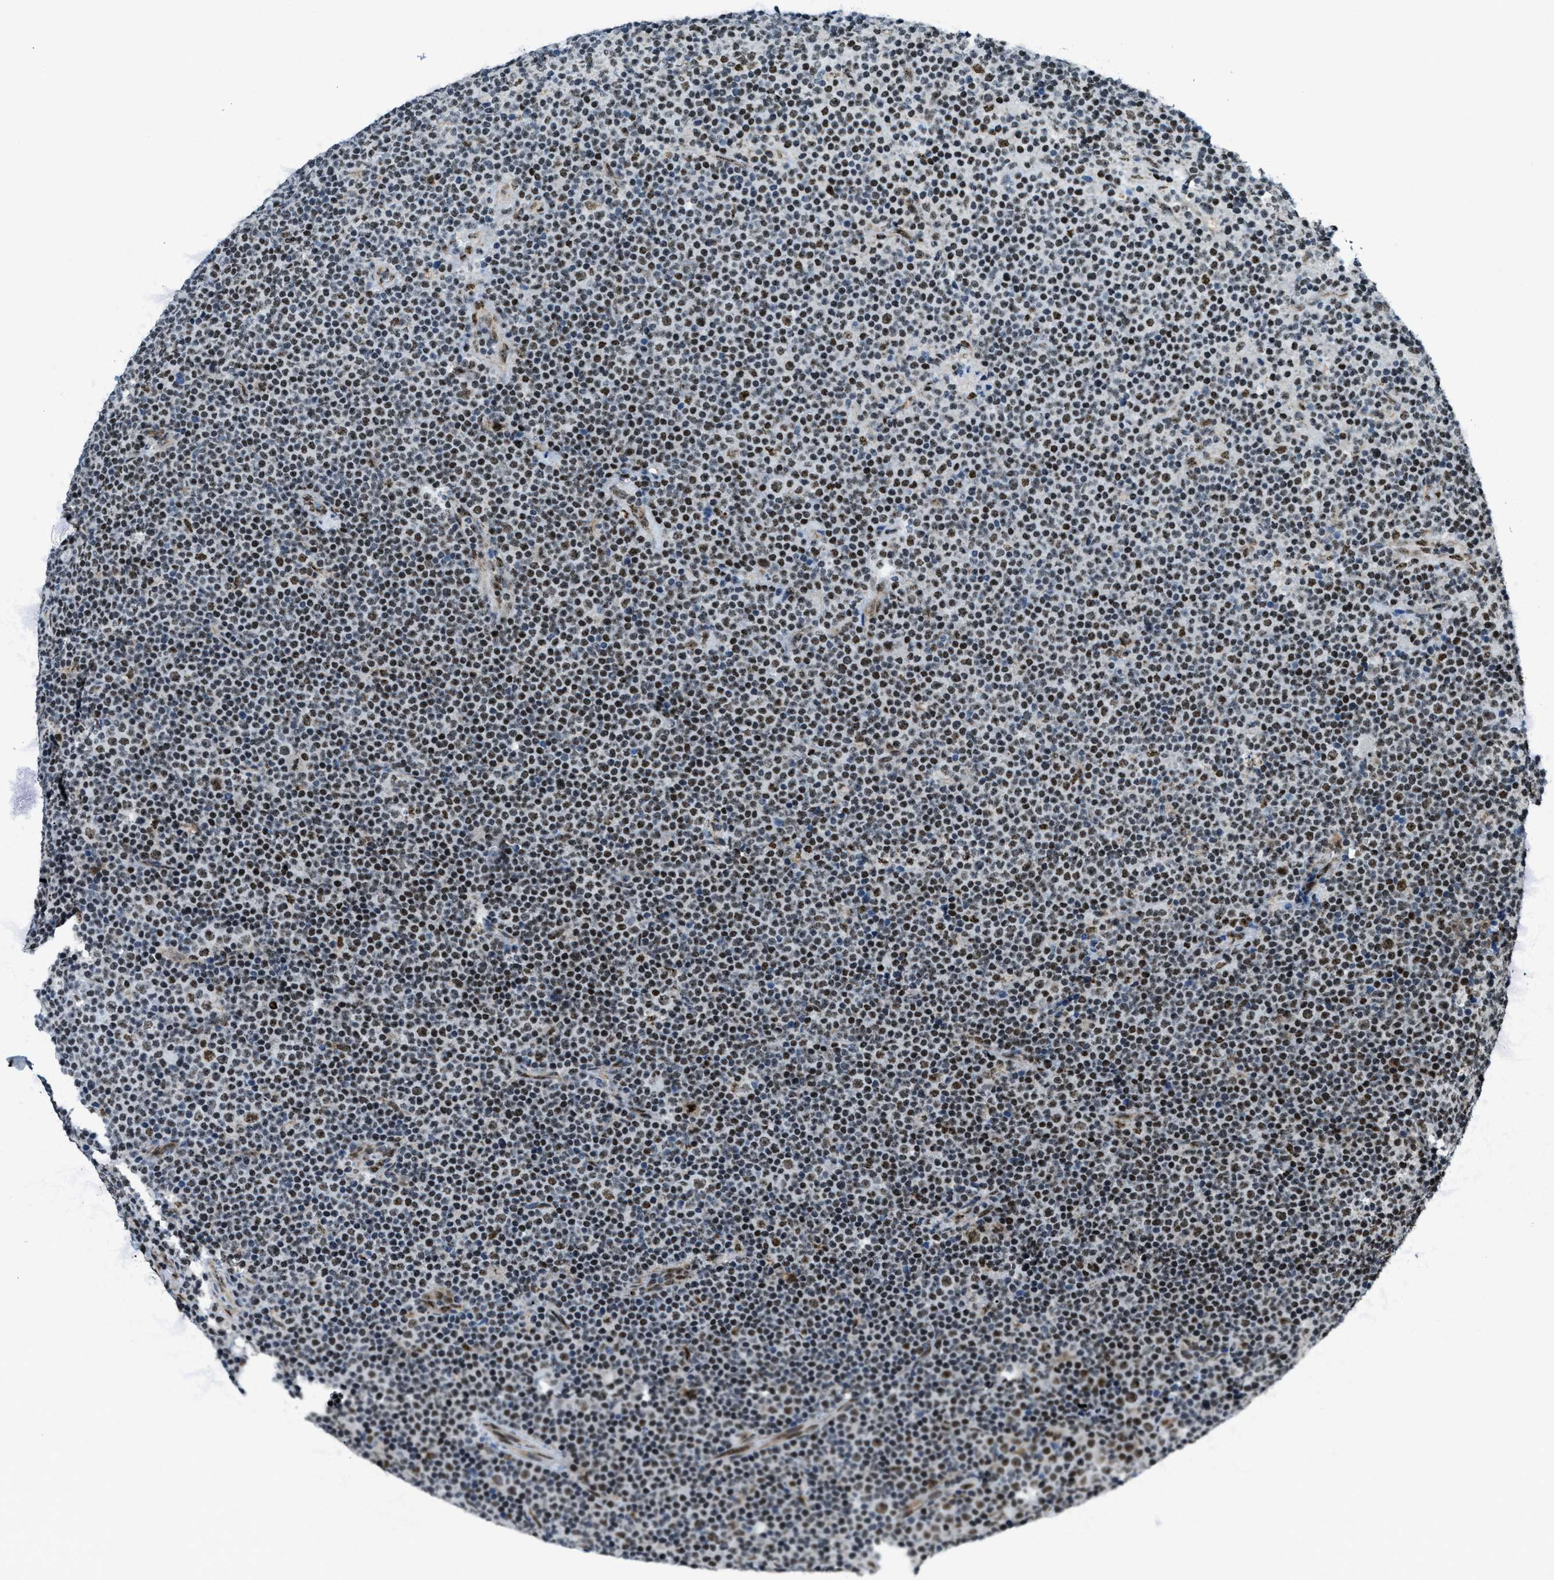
{"staining": {"intensity": "strong", "quantity": "25%-75%", "location": "cytoplasmic/membranous,nuclear"}, "tissue": "lymphoma", "cell_type": "Tumor cells", "image_type": "cancer", "snomed": [{"axis": "morphology", "description": "Malignant lymphoma, non-Hodgkin's type, Low grade"}, {"axis": "topography", "description": "Lymph node"}], "caption": "Immunohistochemical staining of lymphoma exhibits strong cytoplasmic/membranous and nuclear protein expression in about 25%-75% of tumor cells.", "gene": "SP100", "patient": {"sex": "female", "age": 67}}